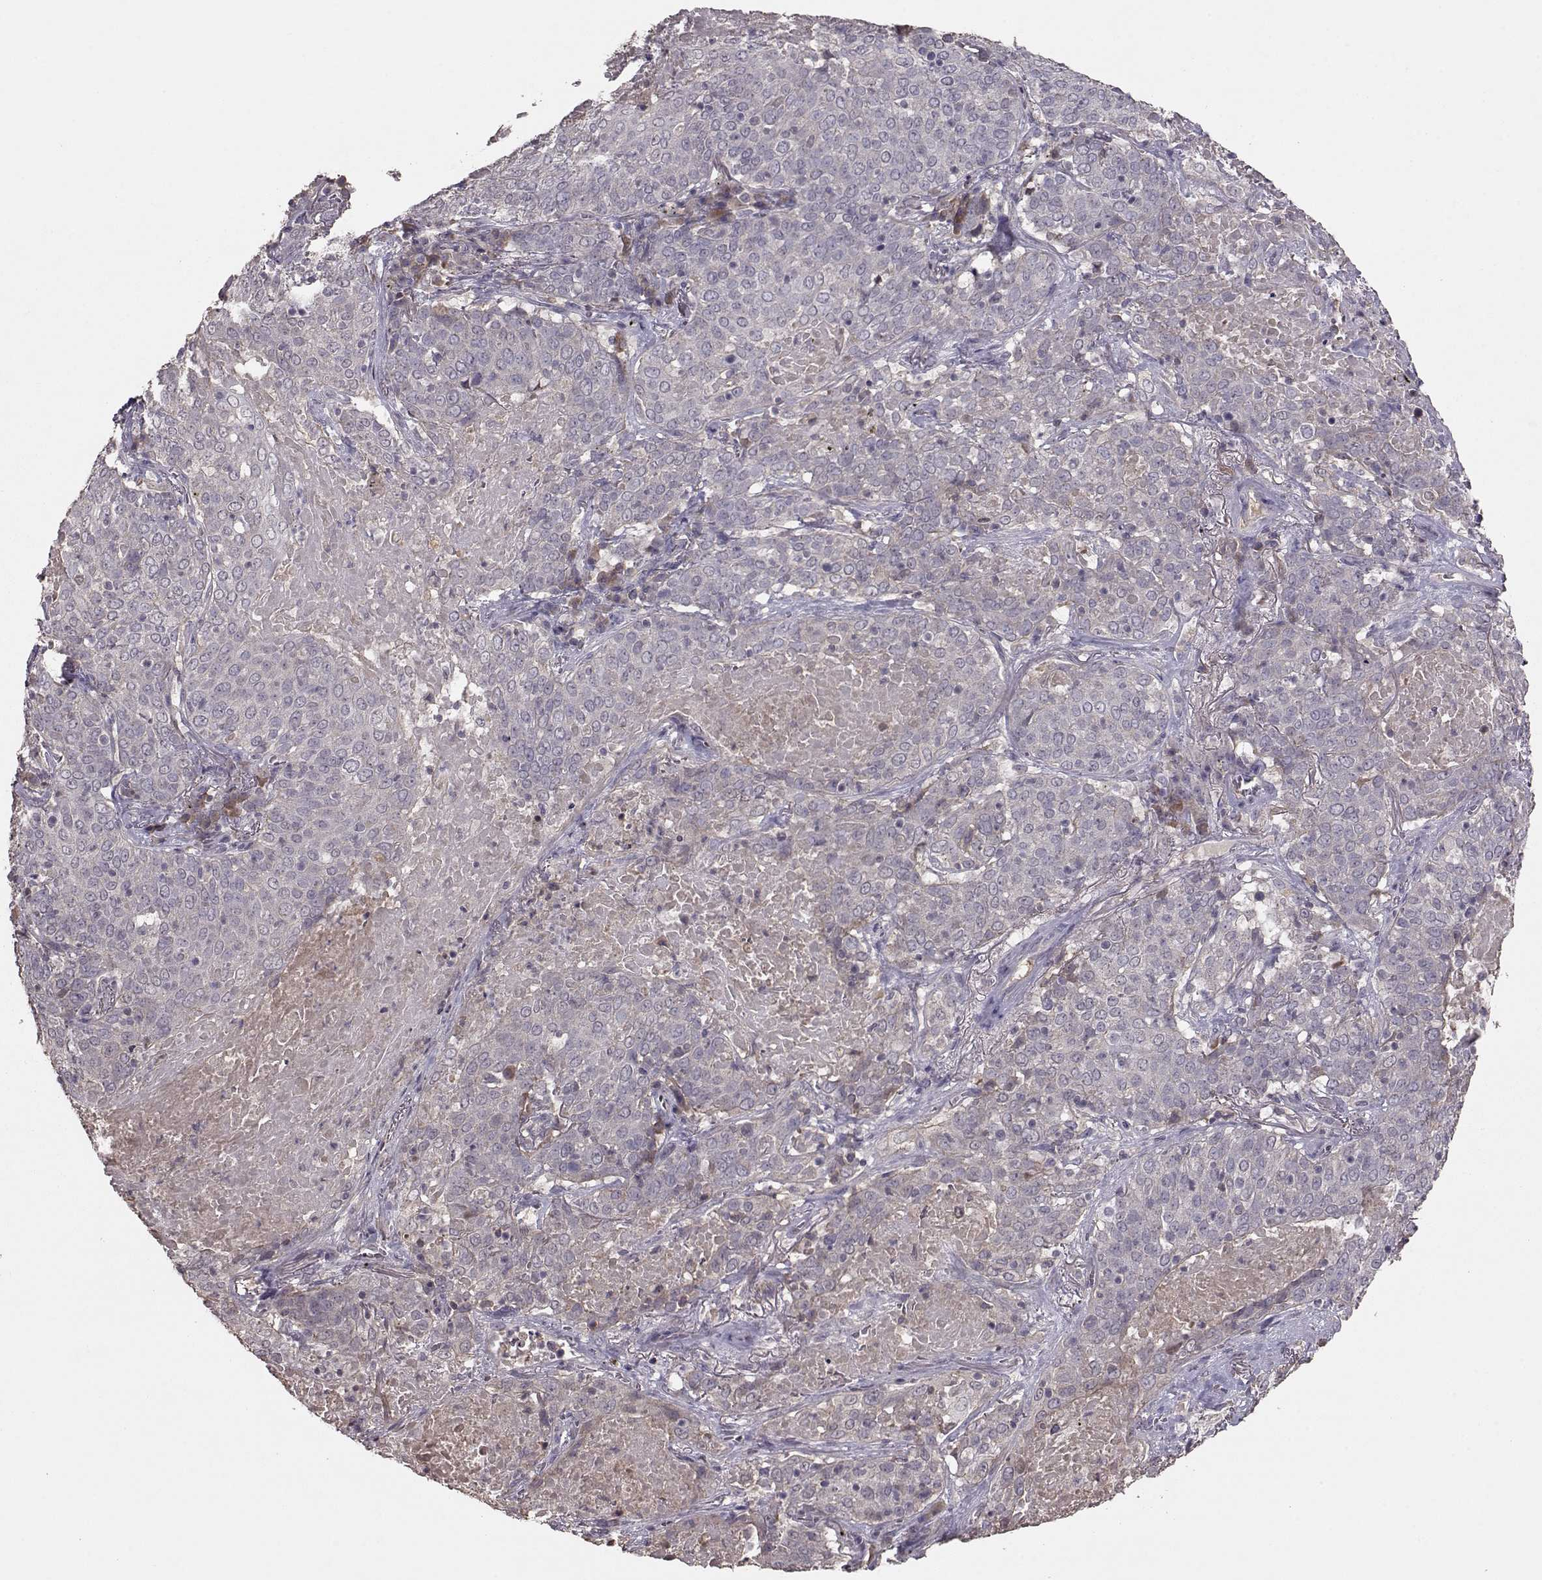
{"staining": {"intensity": "negative", "quantity": "none", "location": "none"}, "tissue": "lung cancer", "cell_type": "Tumor cells", "image_type": "cancer", "snomed": [{"axis": "morphology", "description": "Squamous cell carcinoma, NOS"}, {"axis": "topography", "description": "Lung"}], "caption": "This is an immunohistochemistry histopathology image of human lung cancer. There is no positivity in tumor cells.", "gene": "PMCH", "patient": {"sex": "male", "age": 82}}